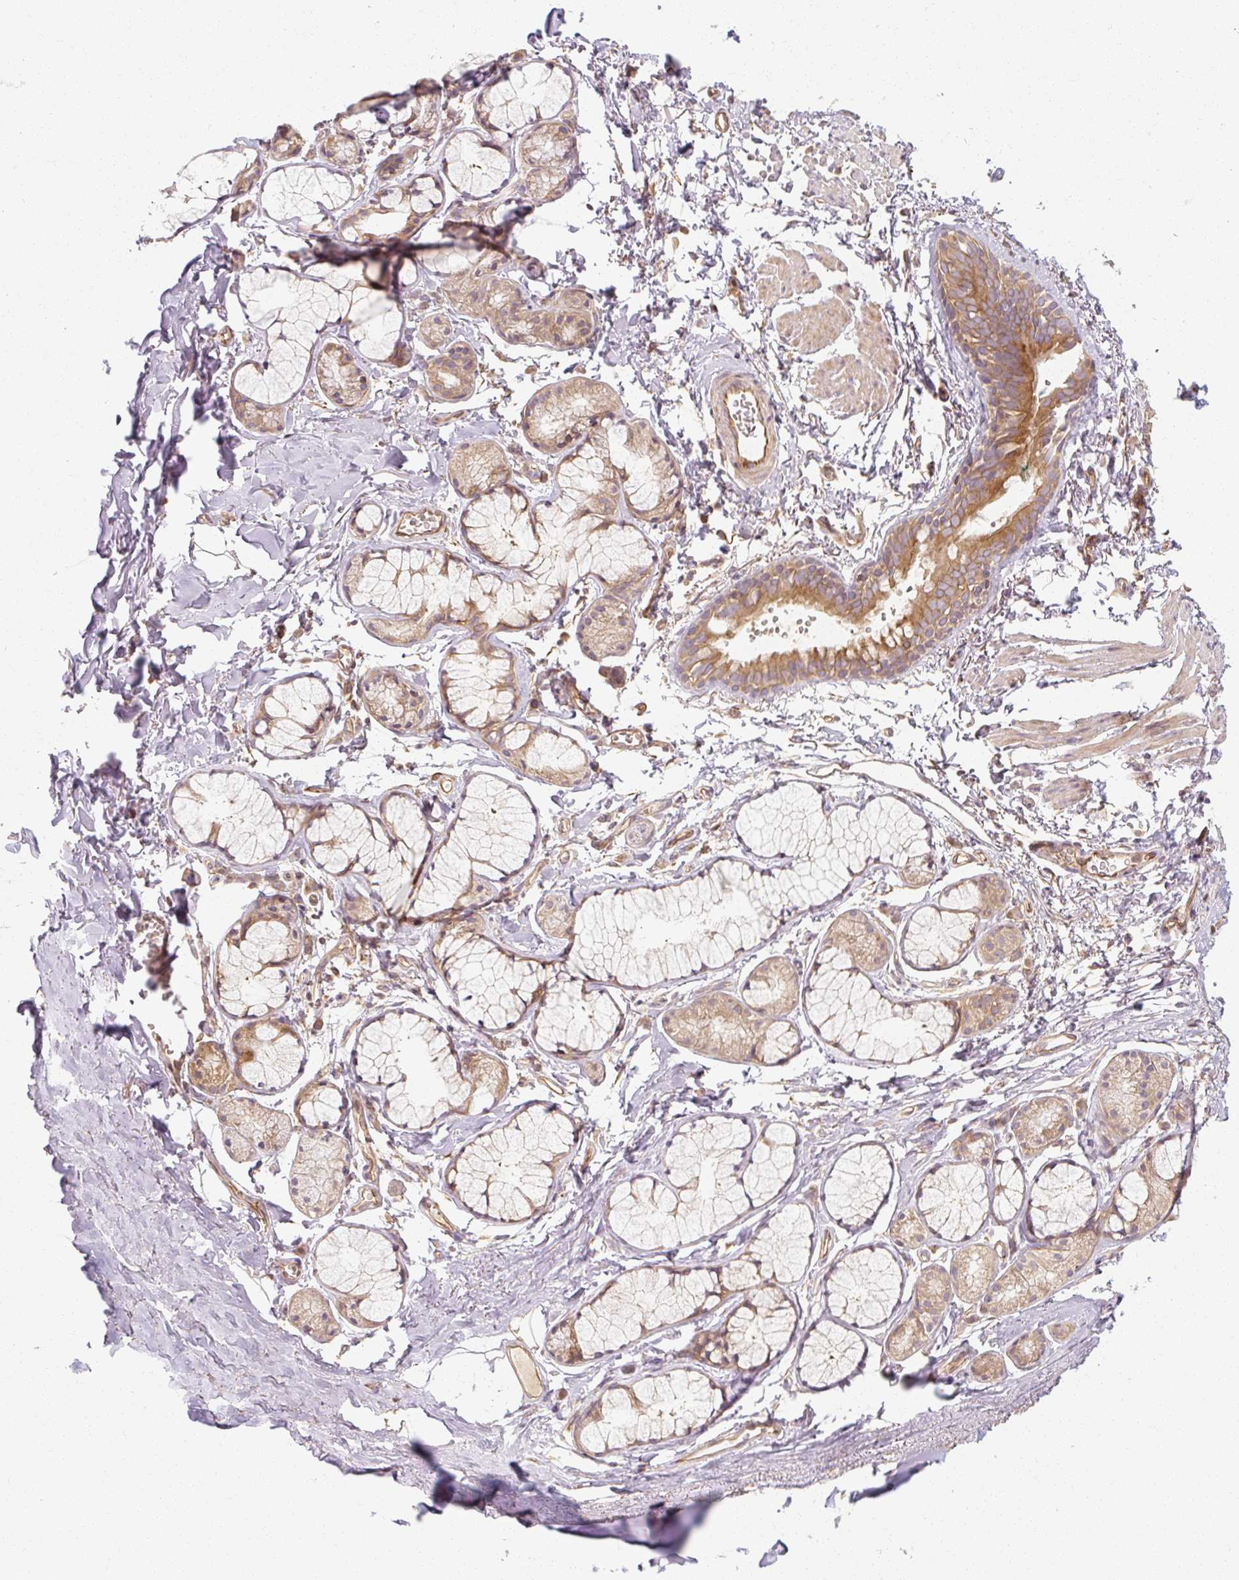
{"staining": {"intensity": "negative", "quantity": "none", "location": "none"}, "tissue": "soft tissue", "cell_type": "Fibroblasts", "image_type": "normal", "snomed": [{"axis": "morphology", "description": "Normal tissue, NOS"}, {"axis": "topography", "description": "Cartilage tissue"}, {"axis": "topography", "description": "Bronchus"}, {"axis": "topography", "description": "Peripheral nerve tissue"}], "caption": "An image of soft tissue stained for a protein demonstrates no brown staining in fibroblasts.", "gene": "RB1CC1", "patient": {"sex": "female", "age": 59}}